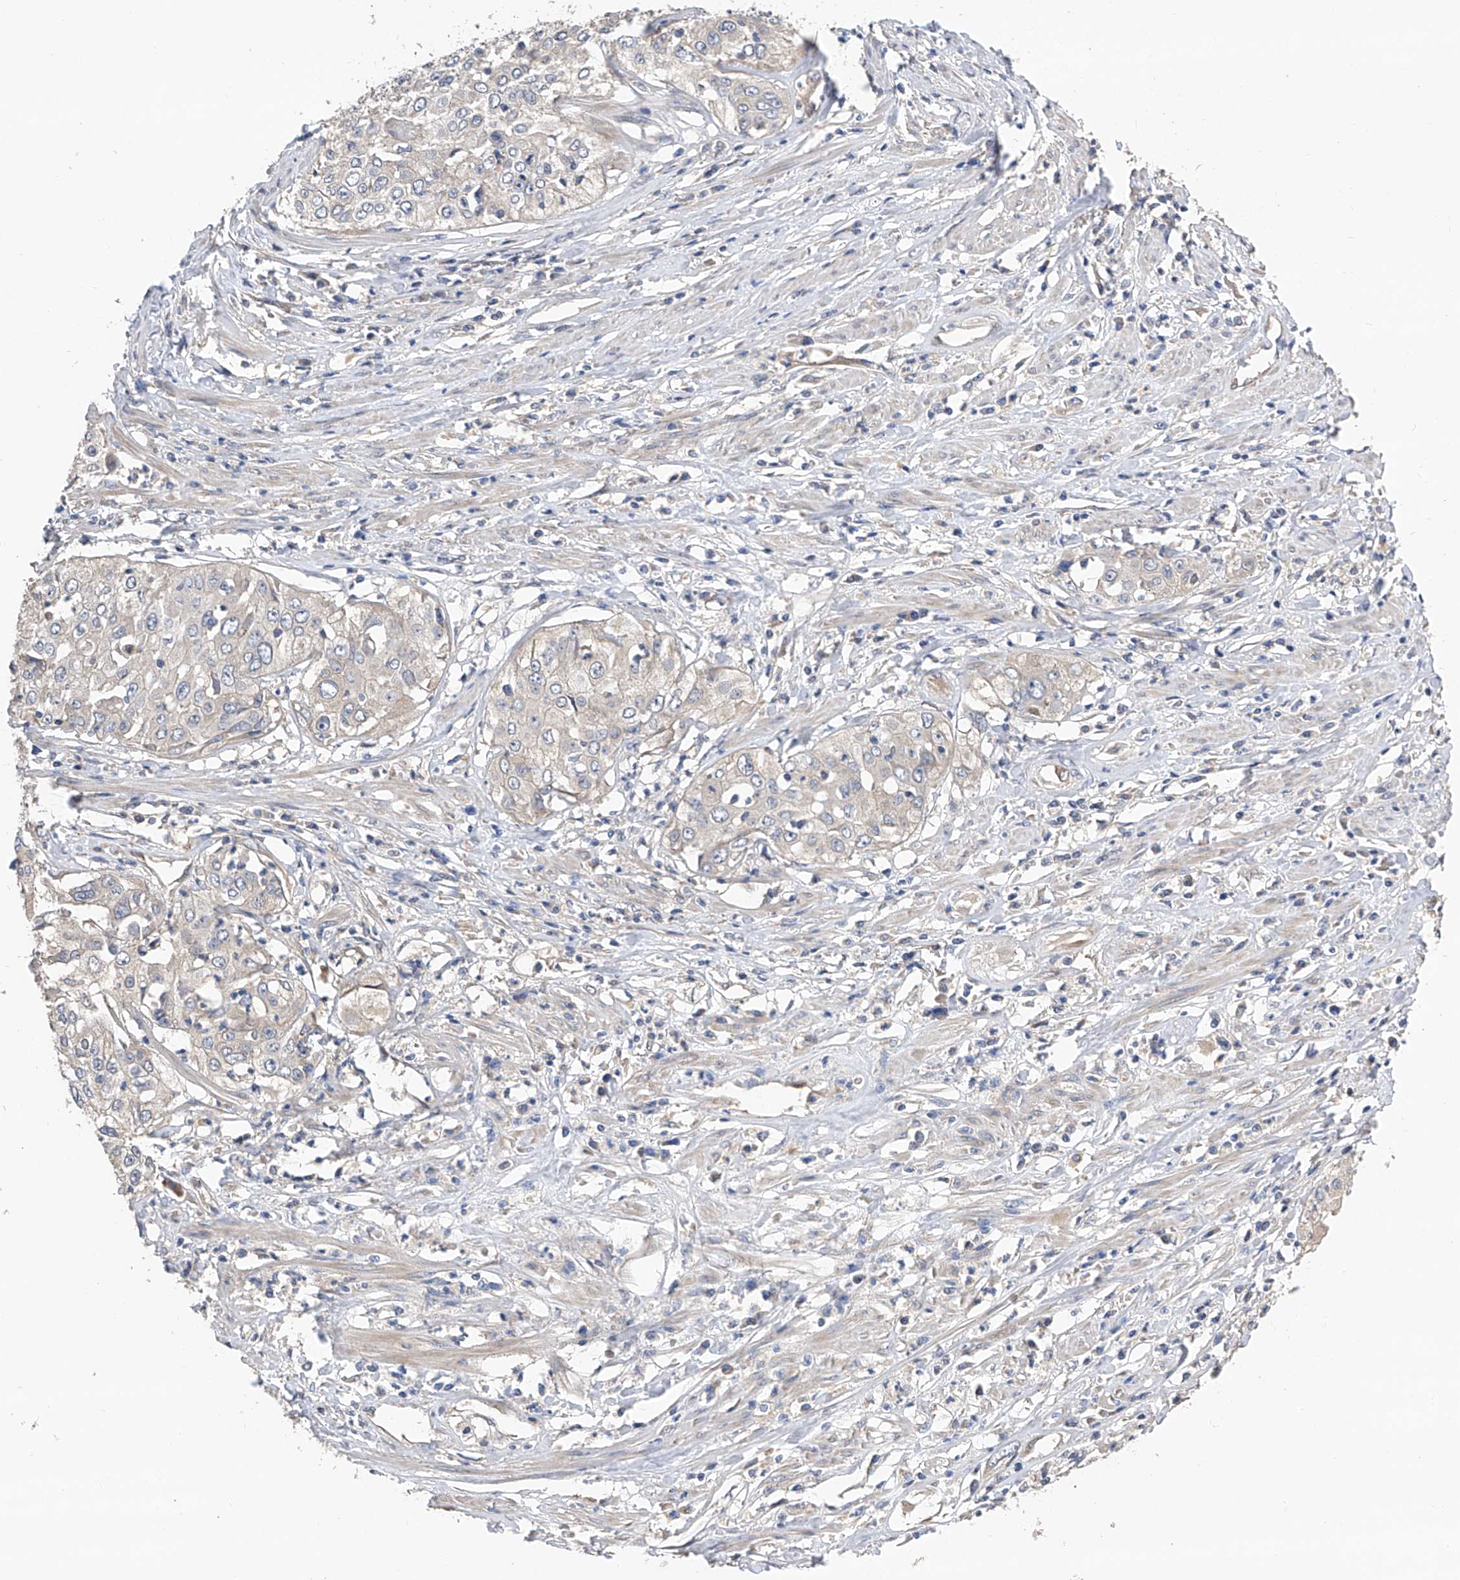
{"staining": {"intensity": "negative", "quantity": "none", "location": "none"}, "tissue": "cervical cancer", "cell_type": "Tumor cells", "image_type": "cancer", "snomed": [{"axis": "morphology", "description": "Squamous cell carcinoma, NOS"}, {"axis": "topography", "description": "Cervix"}], "caption": "IHC image of neoplastic tissue: human cervical cancer stained with DAB exhibits no significant protein positivity in tumor cells. Brightfield microscopy of immunohistochemistry stained with DAB (3,3'-diaminobenzidine) (brown) and hematoxylin (blue), captured at high magnification.", "gene": "PTK2", "patient": {"sex": "female", "age": 31}}